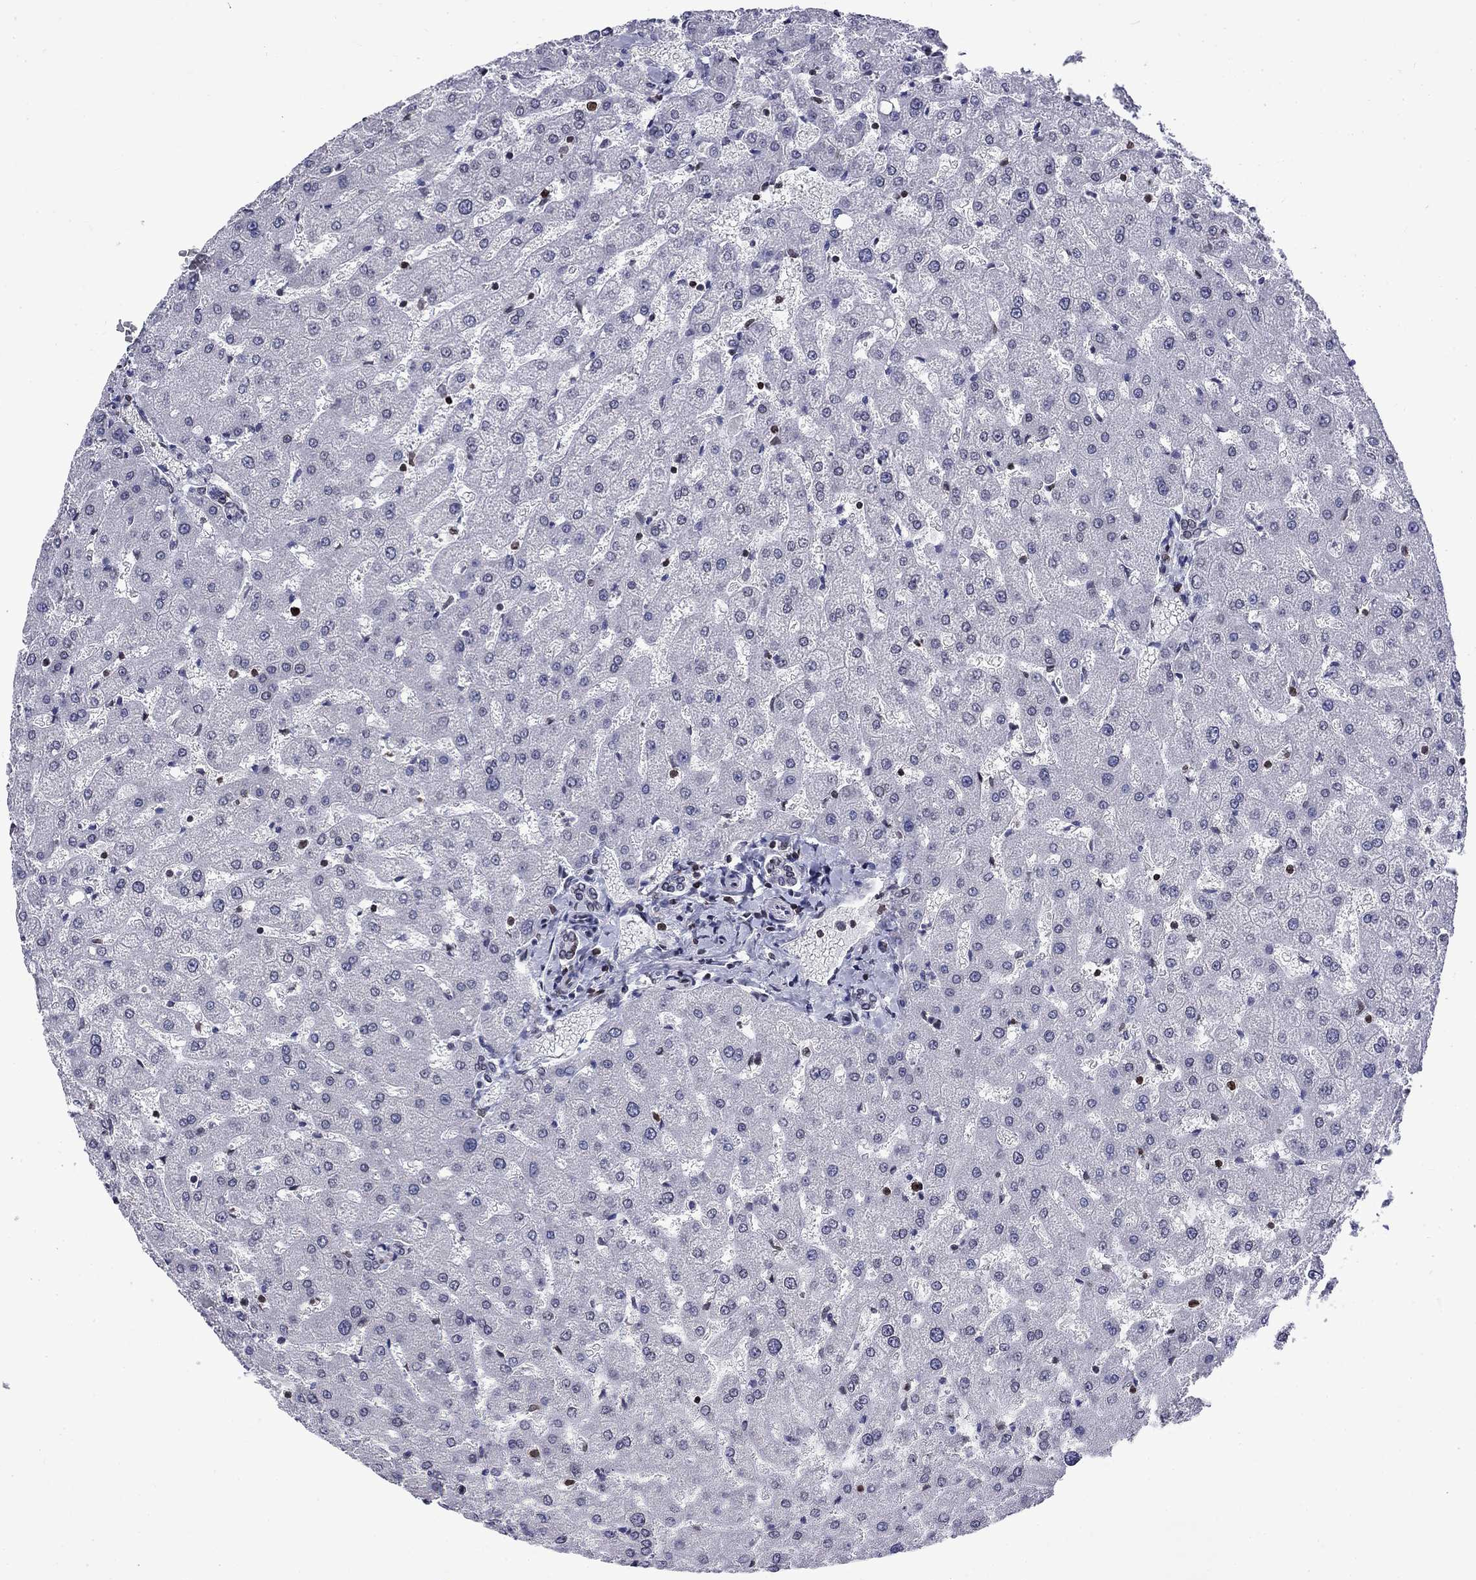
{"staining": {"intensity": "negative", "quantity": "none", "location": "none"}, "tissue": "liver", "cell_type": "Cholangiocytes", "image_type": "normal", "snomed": [{"axis": "morphology", "description": "Normal tissue, NOS"}, {"axis": "topography", "description": "Liver"}], "caption": "Benign liver was stained to show a protein in brown. There is no significant staining in cholangiocytes. (DAB (3,3'-diaminobenzidine) immunohistochemistry with hematoxylin counter stain).", "gene": "SLA", "patient": {"sex": "female", "age": 50}}